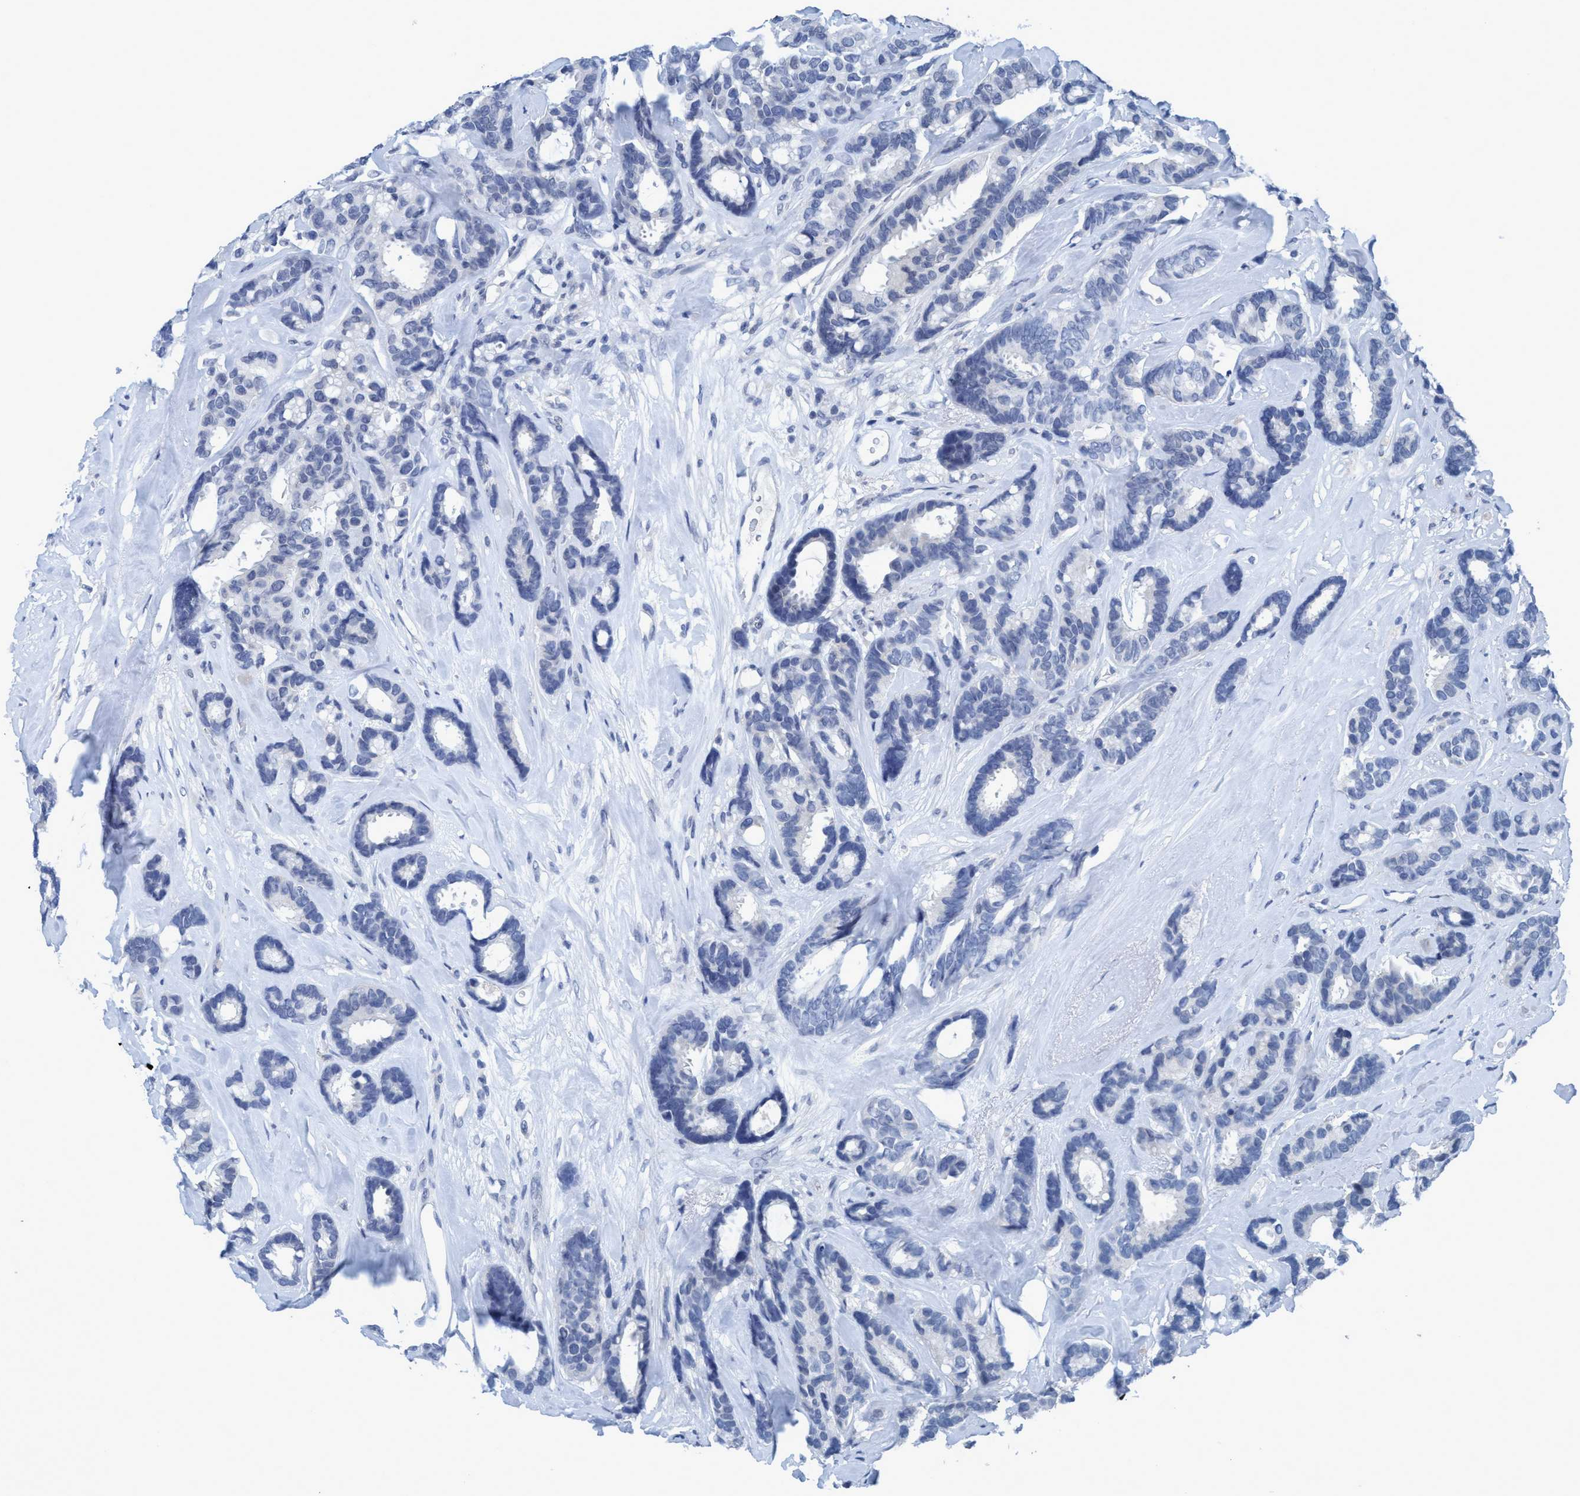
{"staining": {"intensity": "negative", "quantity": "none", "location": "none"}, "tissue": "breast cancer", "cell_type": "Tumor cells", "image_type": "cancer", "snomed": [{"axis": "morphology", "description": "Duct carcinoma"}, {"axis": "topography", "description": "Breast"}], "caption": "This micrograph is of breast invasive ductal carcinoma stained with immunohistochemistry to label a protein in brown with the nuclei are counter-stained blue. There is no staining in tumor cells. (IHC, brightfield microscopy, high magnification).", "gene": "DNAI1", "patient": {"sex": "female", "age": 87}}